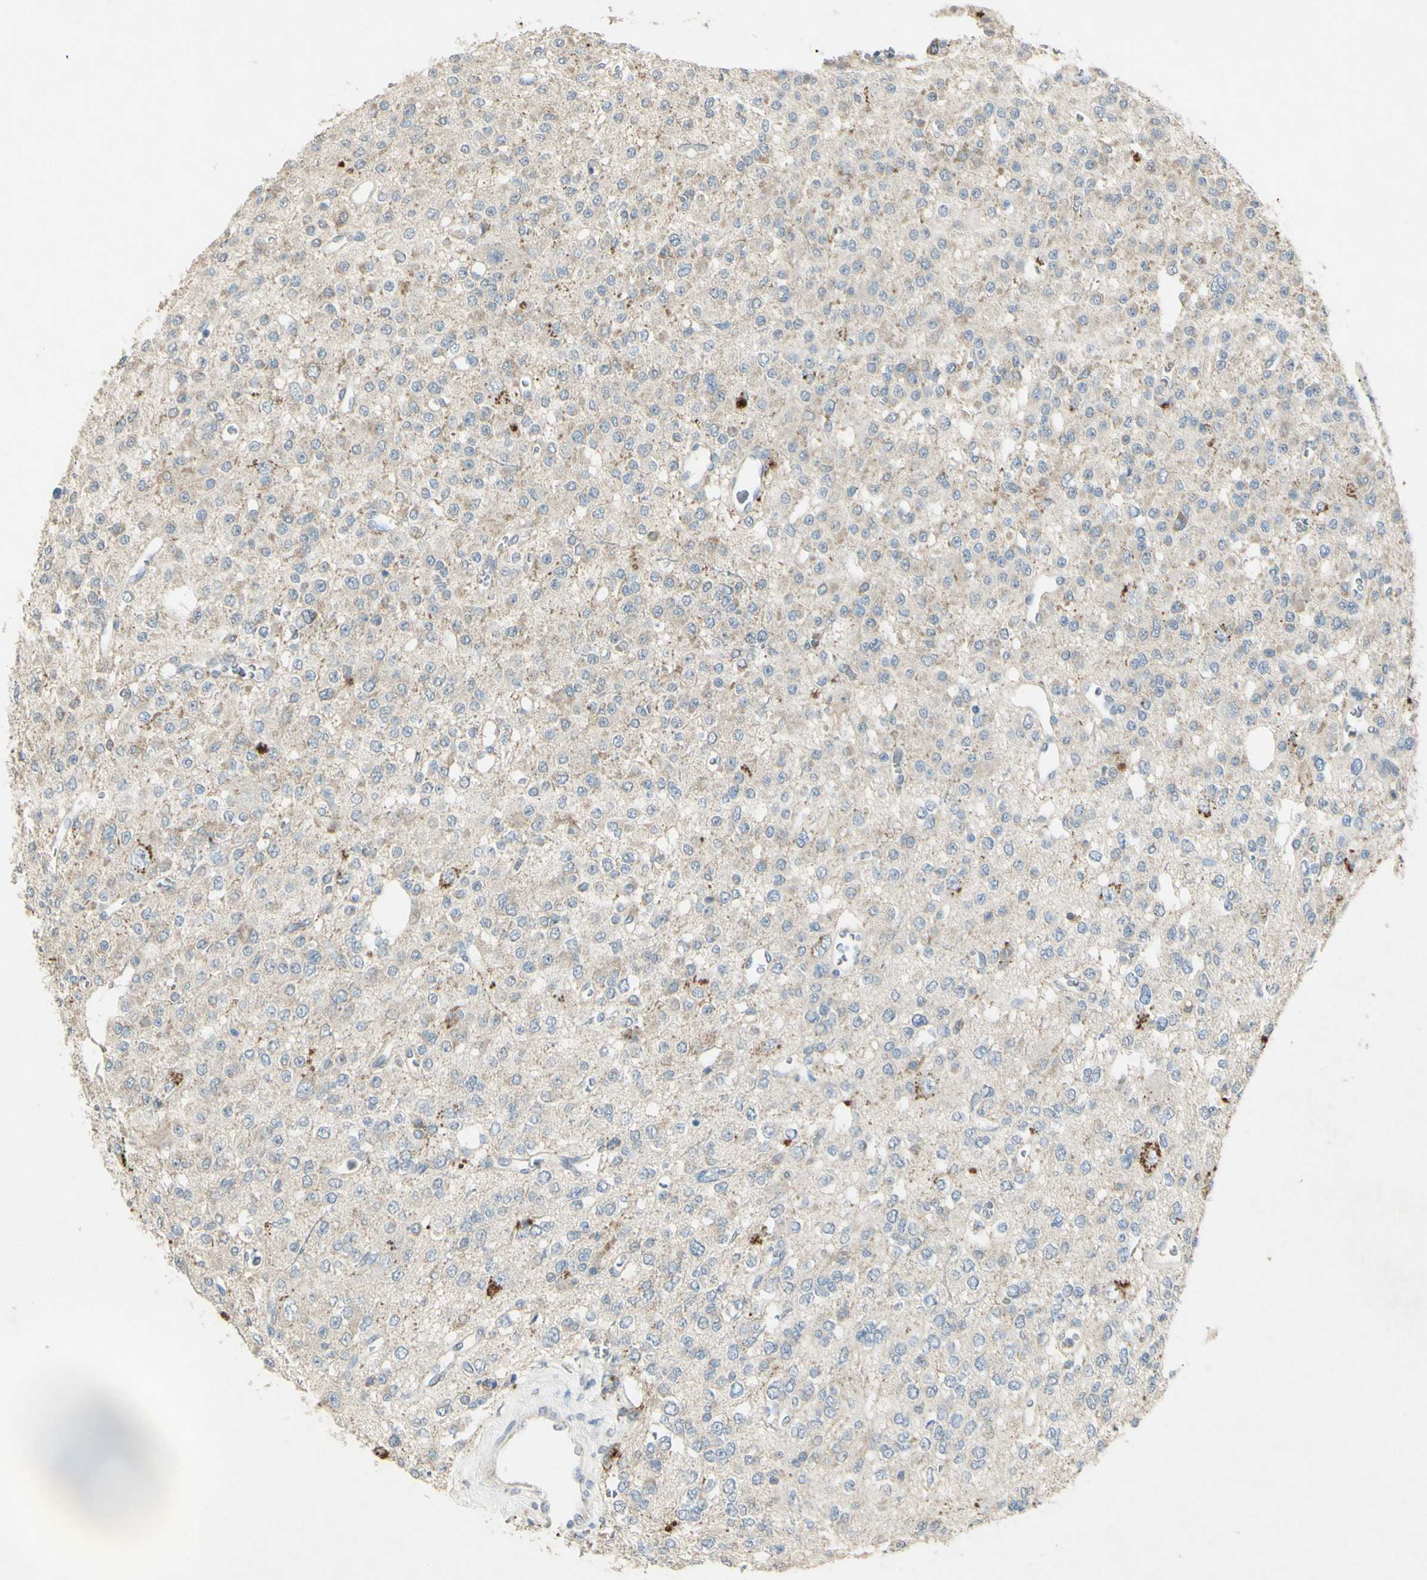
{"staining": {"intensity": "weak", "quantity": "<25%", "location": "cytoplasmic/membranous"}, "tissue": "glioma", "cell_type": "Tumor cells", "image_type": "cancer", "snomed": [{"axis": "morphology", "description": "Glioma, malignant, Low grade"}, {"axis": "topography", "description": "Brain"}], "caption": "This photomicrograph is of glioma stained with IHC to label a protein in brown with the nuclei are counter-stained blue. There is no positivity in tumor cells.", "gene": "TIMM21", "patient": {"sex": "male", "age": 38}}